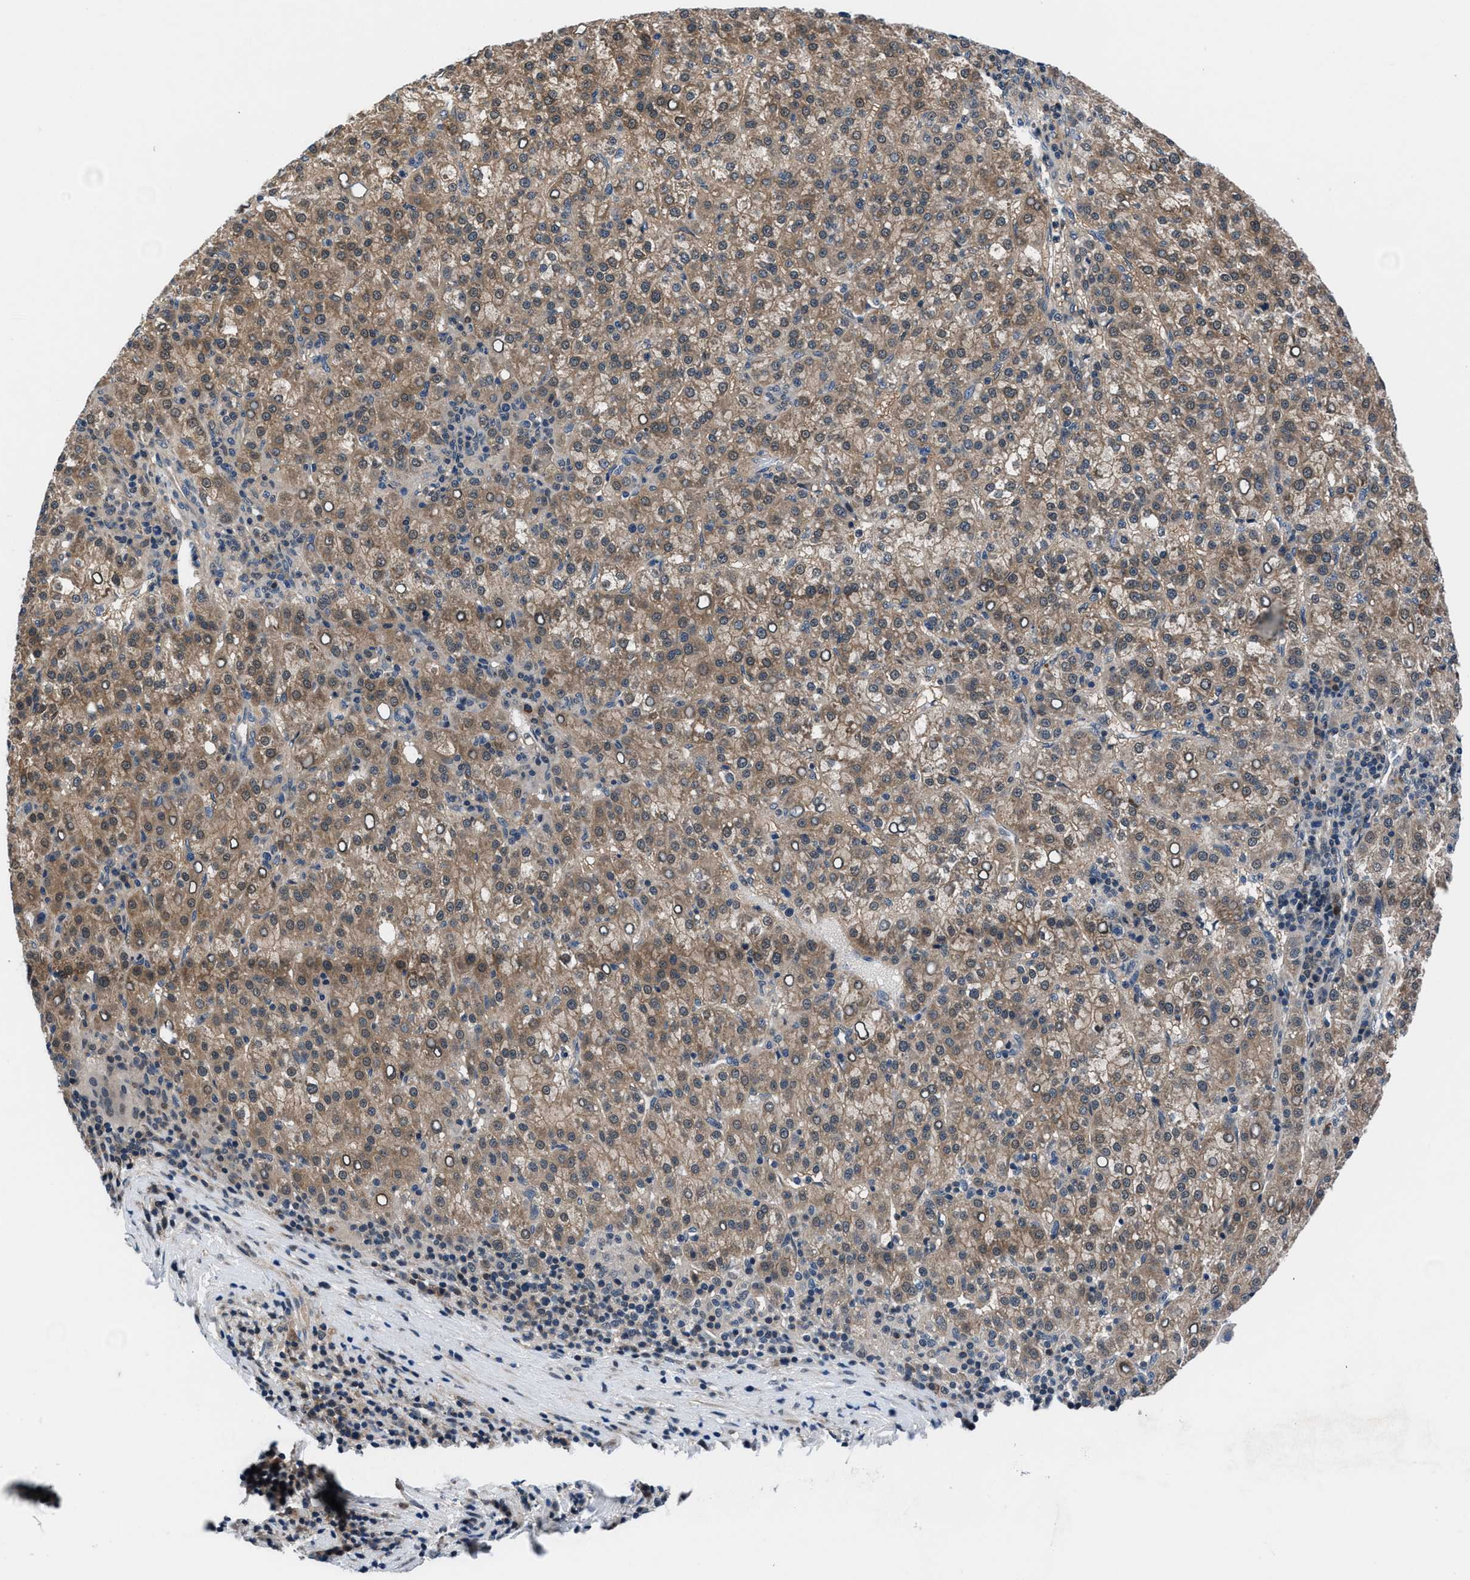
{"staining": {"intensity": "moderate", "quantity": ">75%", "location": "cytoplasmic/membranous"}, "tissue": "liver cancer", "cell_type": "Tumor cells", "image_type": "cancer", "snomed": [{"axis": "morphology", "description": "Carcinoma, Hepatocellular, NOS"}, {"axis": "topography", "description": "Liver"}], "caption": "Approximately >75% of tumor cells in hepatocellular carcinoma (liver) reveal moderate cytoplasmic/membranous protein positivity as visualized by brown immunohistochemical staining.", "gene": "PRPSAP2", "patient": {"sex": "female", "age": 58}}